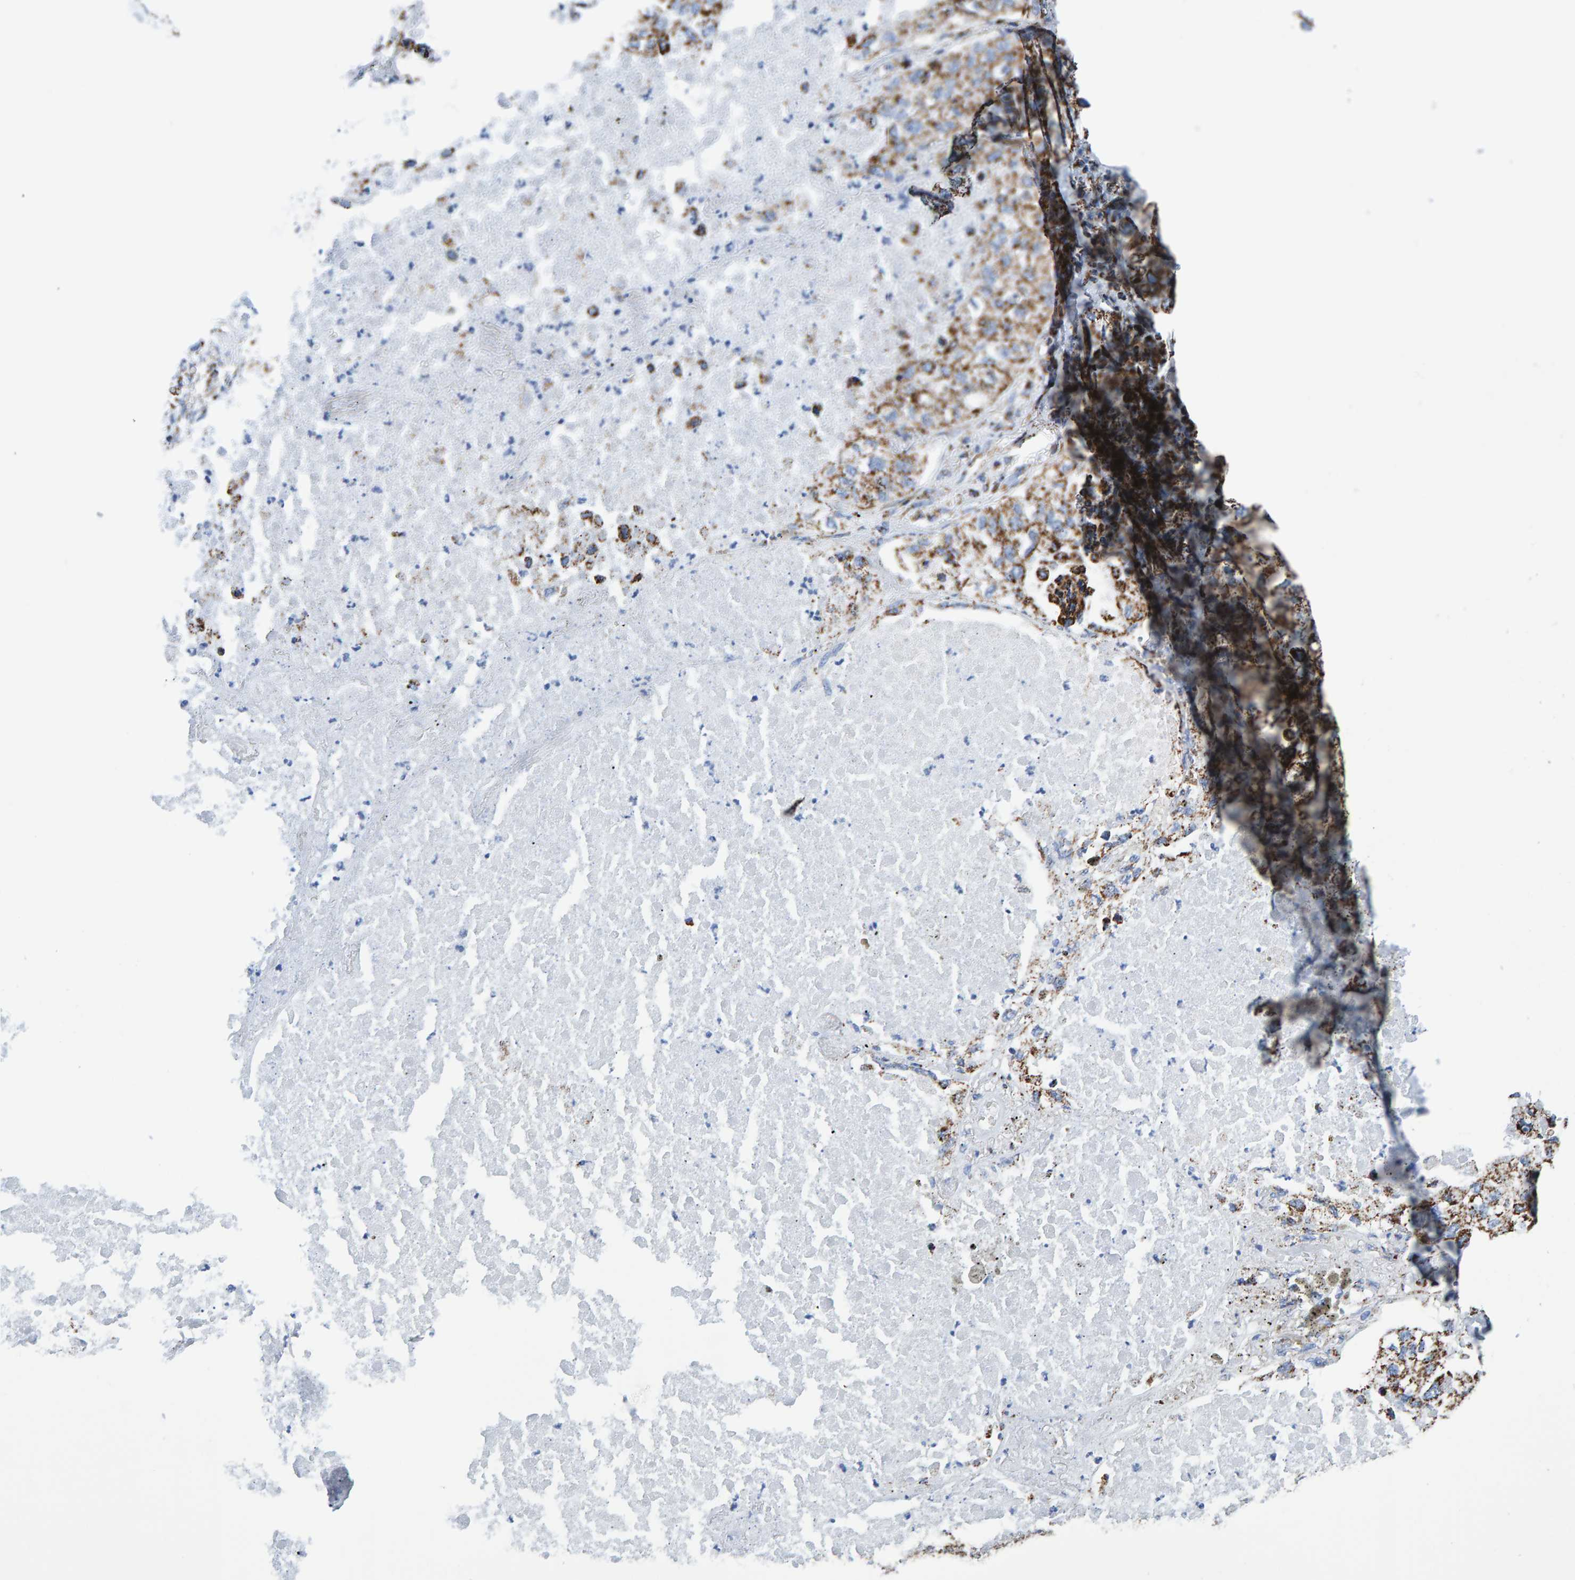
{"staining": {"intensity": "moderate", "quantity": ">75%", "location": "cytoplasmic/membranous"}, "tissue": "lung cancer", "cell_type": "Tumor cells", "image_type": "cancer", "snomed": [{"axis": "morphology", "description": "Inflammation, NOS"}, {"axis": "morphology", "description": "Adenocarcinoma, NOS"}, {"axis": "topography", "description": "Lung"}], "caption": "This micrograph displays lung adenocarcinoma stained with IHC to label a protein in brown. The cytoplasmic/membranous of tumor cells show moderate positivity for the protein. Nuclei are counter-stained blue.", "gene": "ENSG00000262660", "patient": {"sex": "male", "age": 63}}